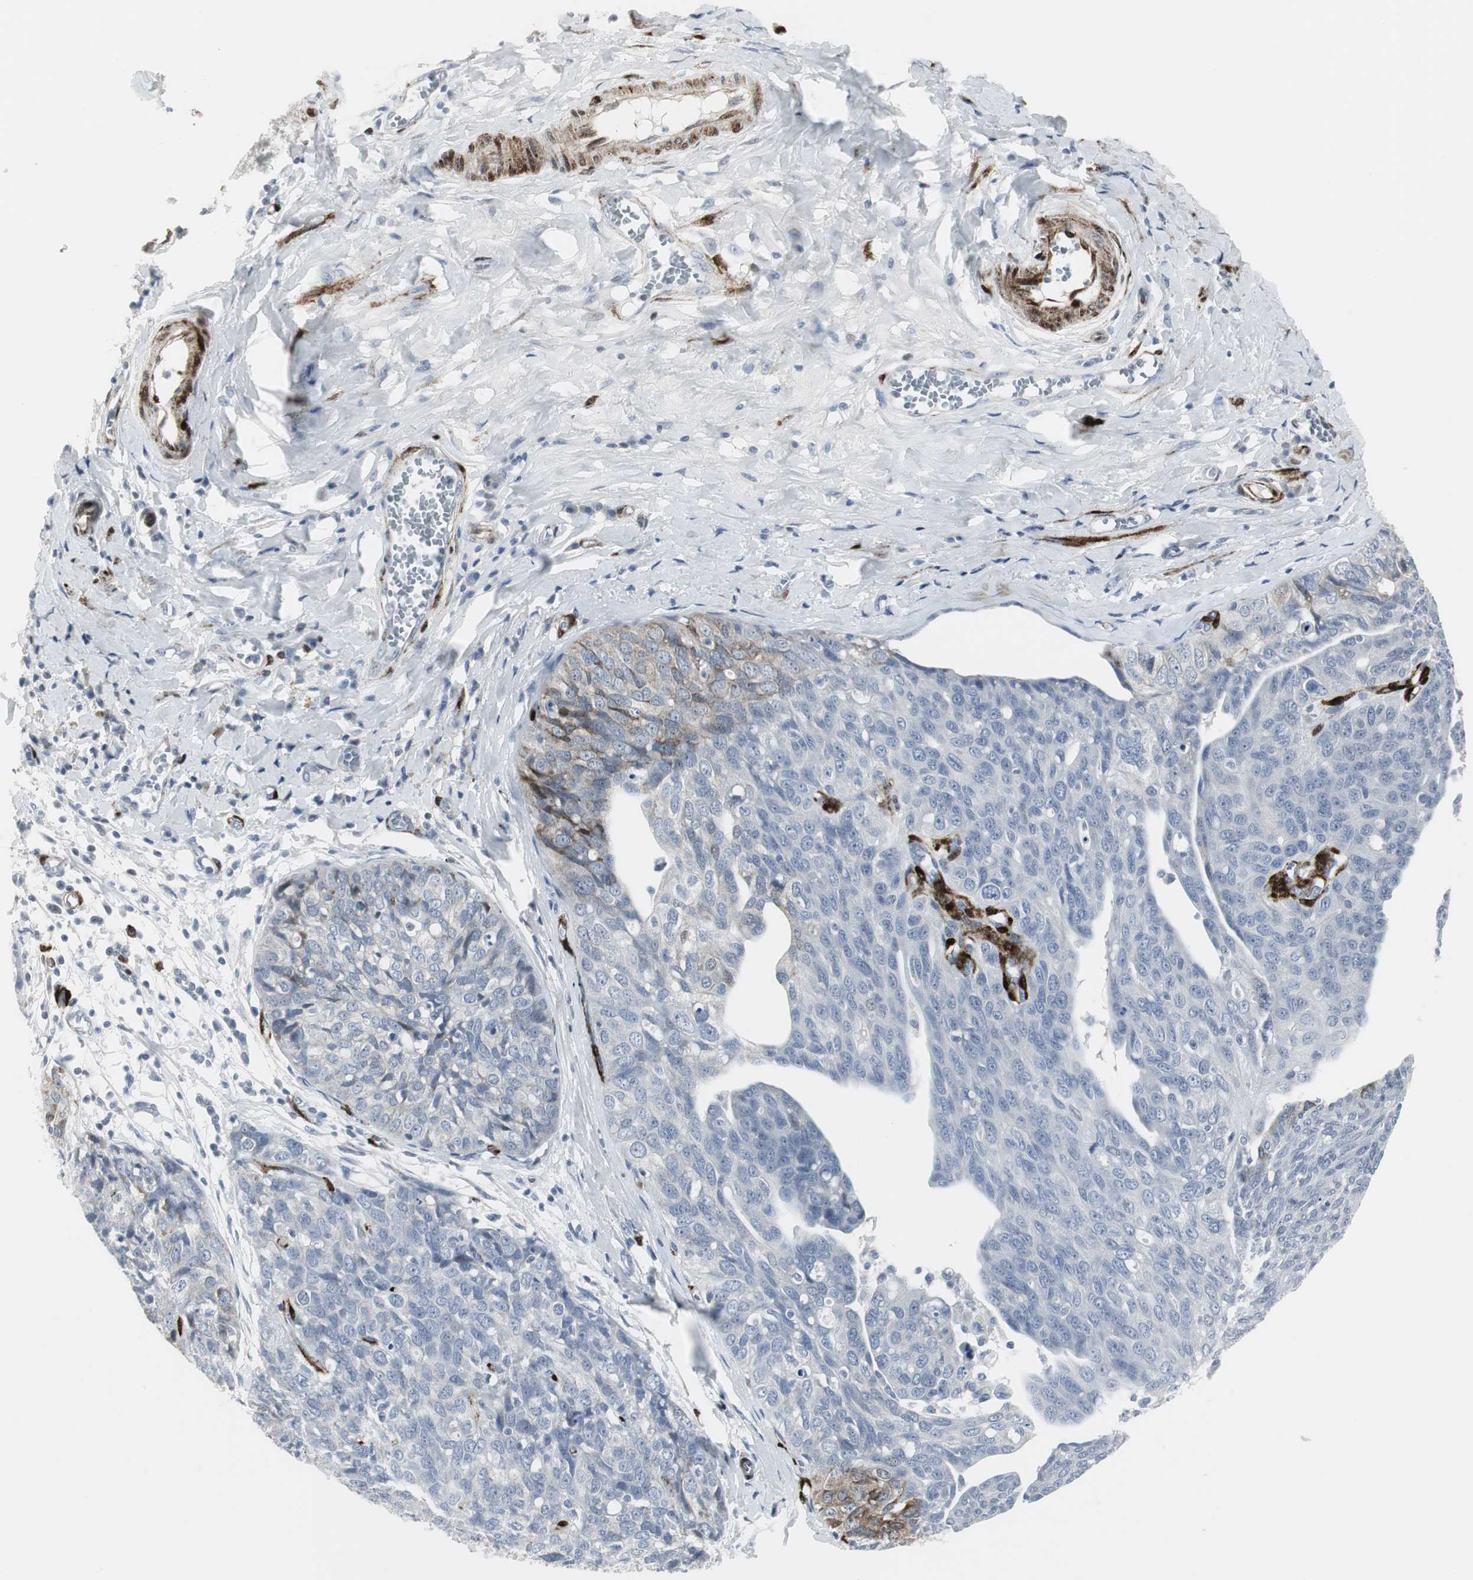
{"staining": {"intensity": "negative", "quantity": "none", "location": "none"}, "tissue": "ovarian cancer", "cell_type": "Tumor cells", "image_type": "cancer", "snomed": [{"axis": "morphology", "description": "Carcinoma, endometroid"}, {"axis": "topography", "description": "Ovary"}], "caption": "This is an immunohistochemistry (IHC) image of ovarian cancer (endometroid carcinoma). There is no expression in tumor cells.", "gene": "PPP1R14A", "patient": {"sex": "female", "age": 60}}